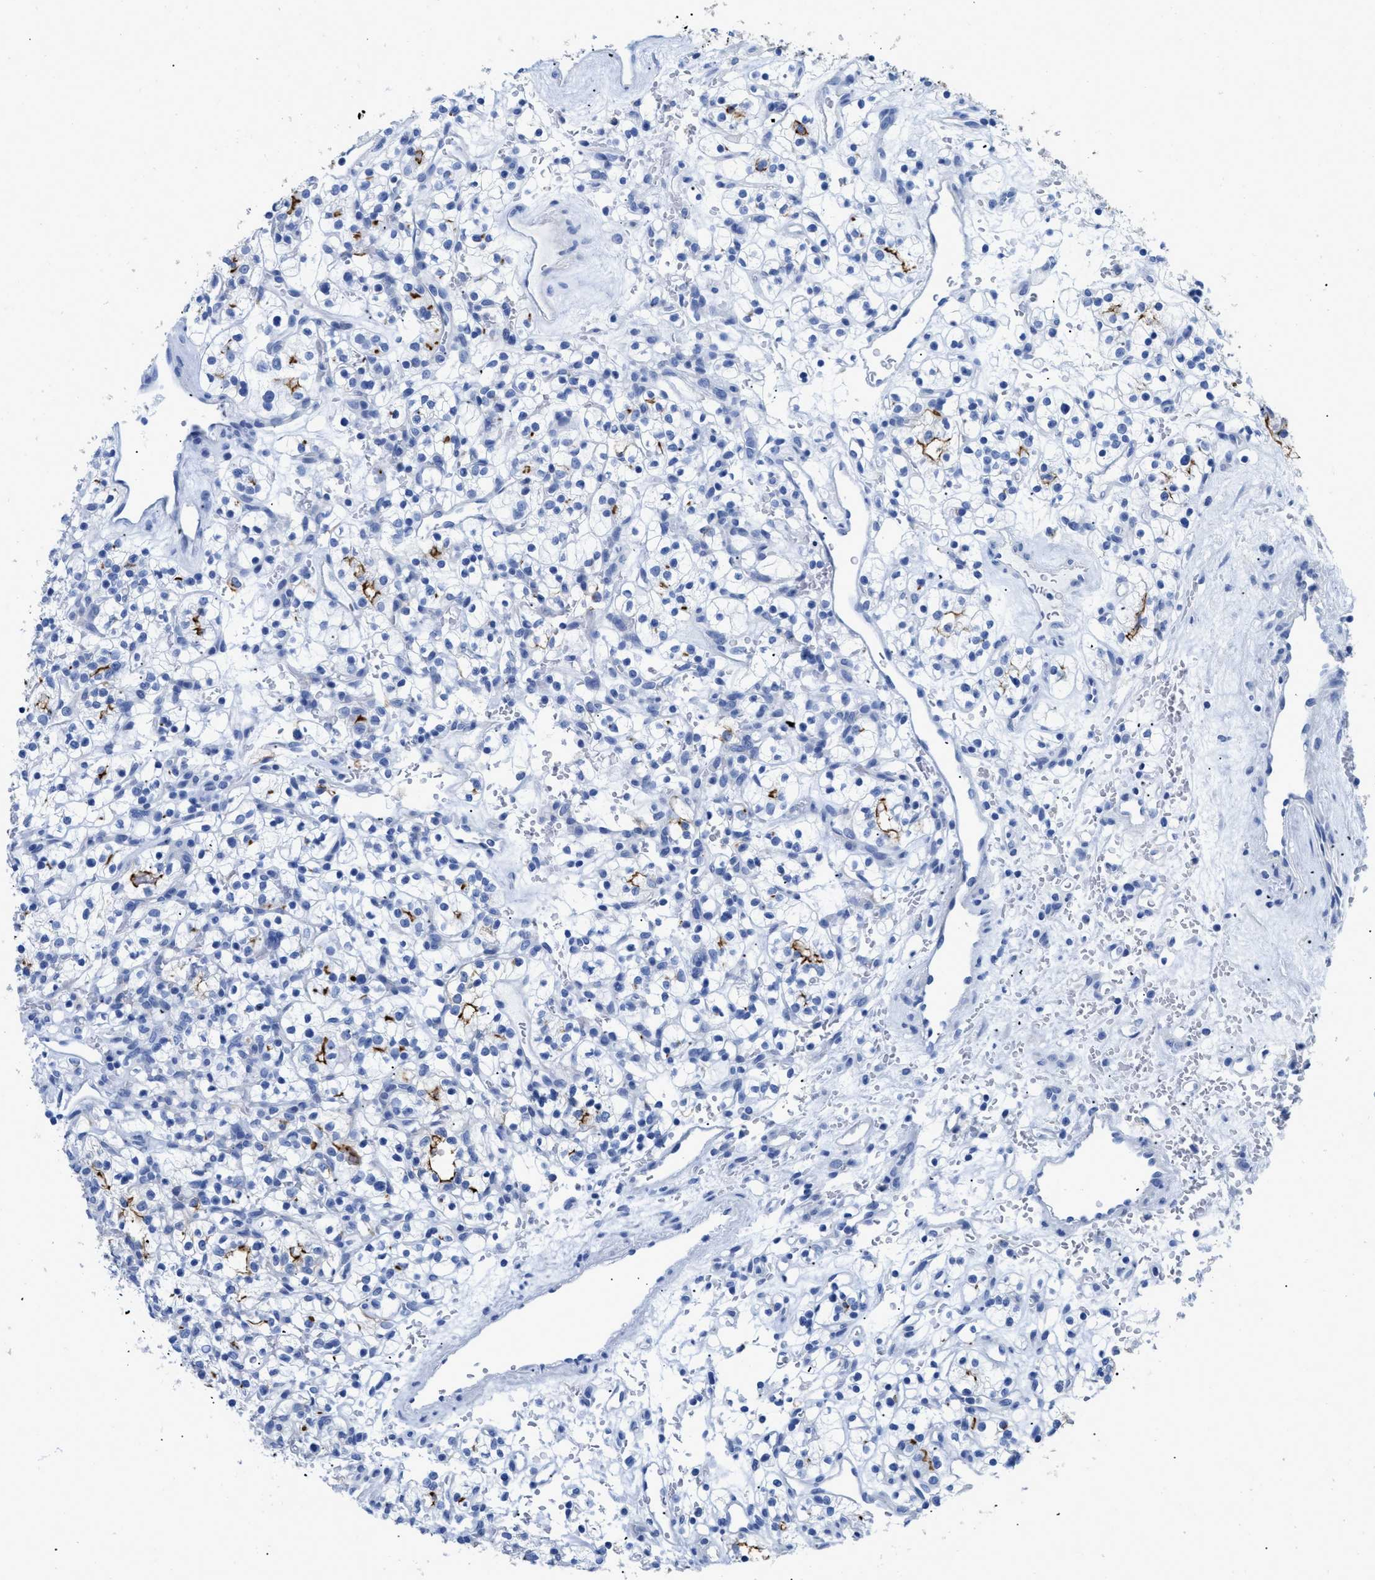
{"staining": {"intensity": "strong", "quantity": "<25%", "location": "cytoplasmic/membranous"}, "tissue": "renal cancer", "cell_type": "Tumor cells", "image_type": "cancer", "snomed": [{"axis": "morphology", "description": "Adenocarcinoma, NOS"}, {"axis": "topography", "description": "Kidney"}], "caption": "The histopathology image reveals a brown stain indicating the presence of a protein in the cytoplasmic/membranous of tumor cells in renal cancer (adenocarcinoma).", "gene": "DLC1", "patient": {"sex": "female", "age": 57}}